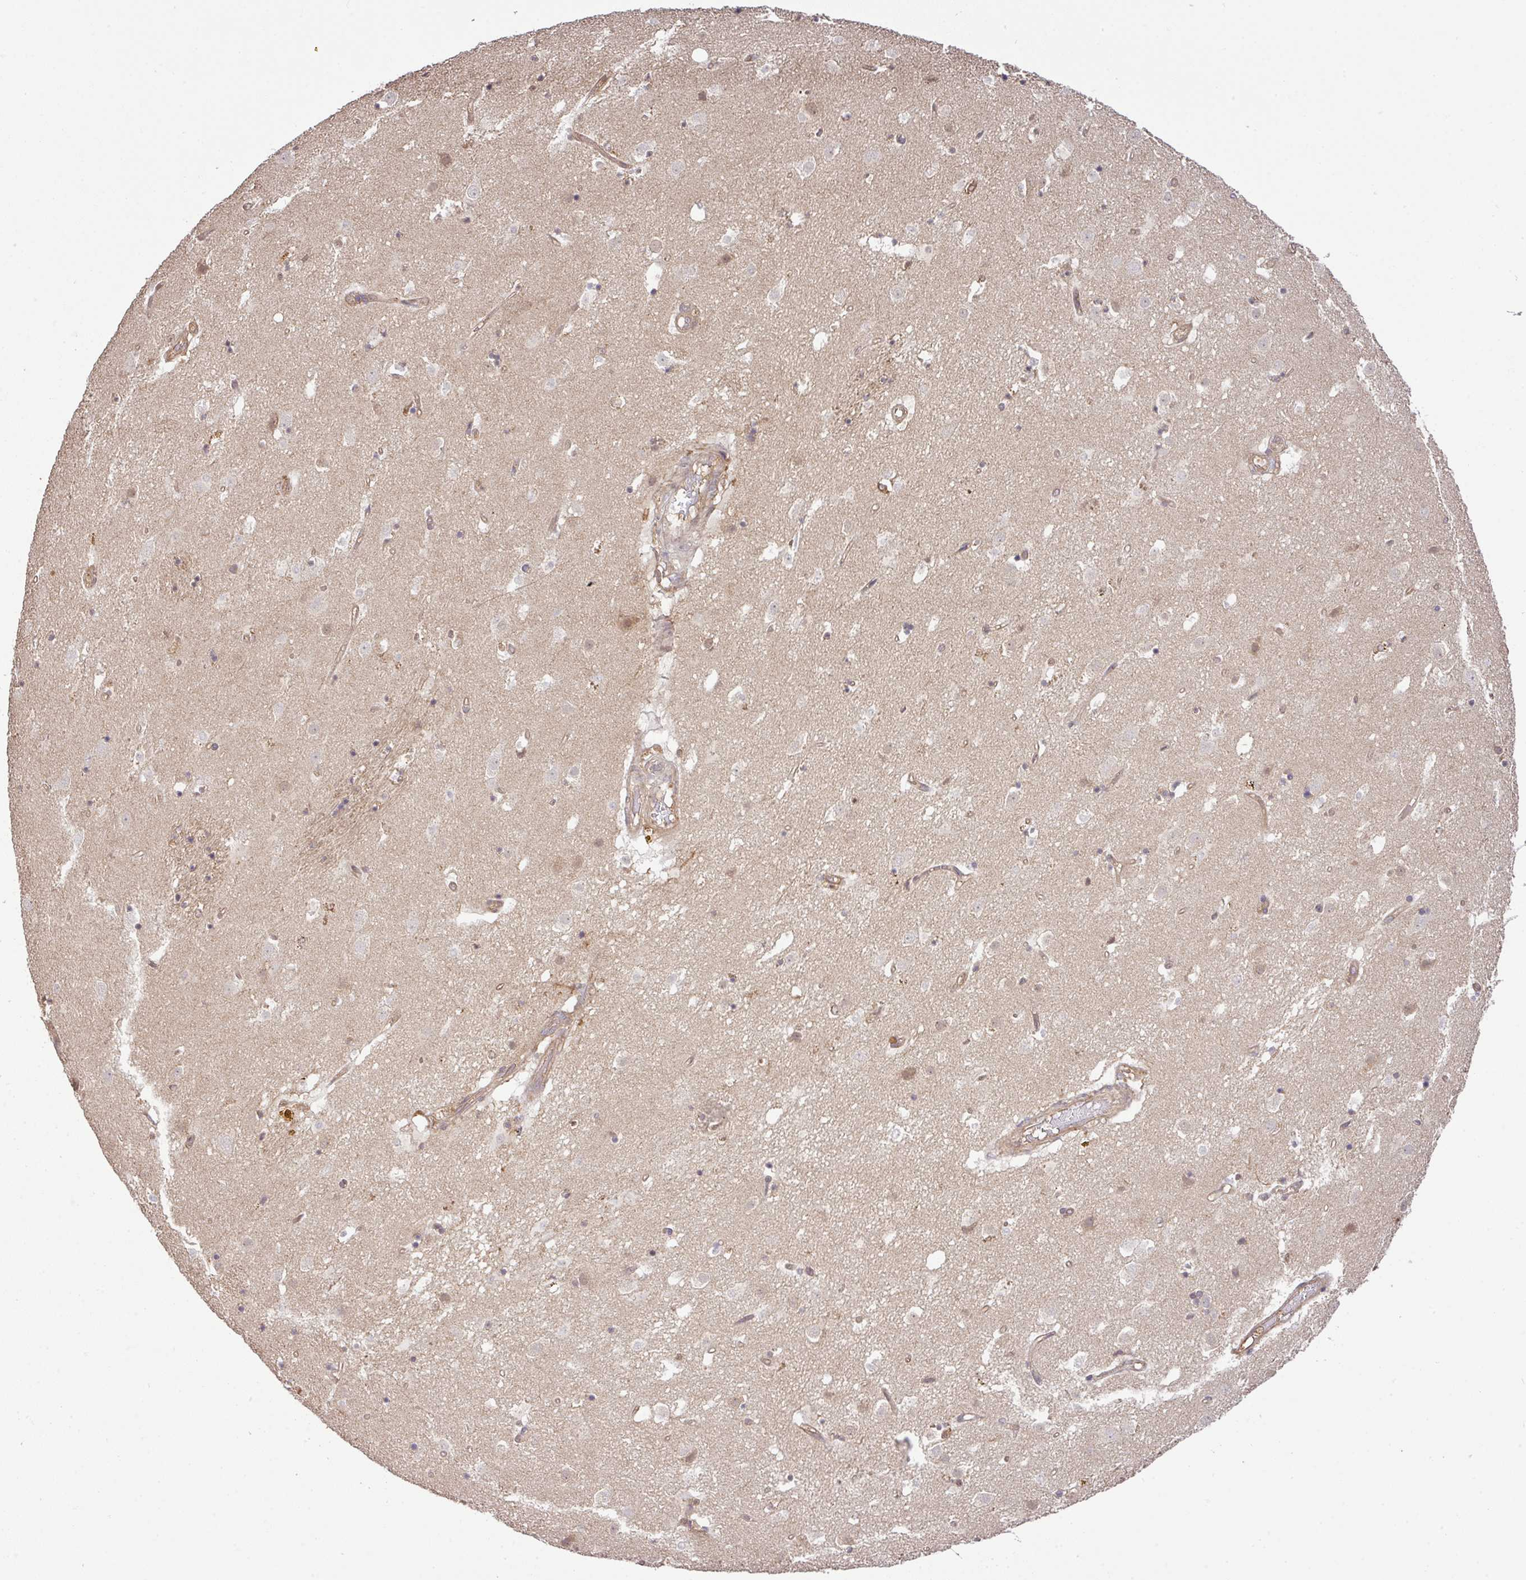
{"staining": {"intensity": "negative", "quantity": "none", "location": "none"}, "tissue": "caudate", "cell_type": "Glial cells", "image_type": "normal", "snomed": [{"axis": "morphology", "description": "Normal tissue, NOS"}, {"axis": "topography", "description": "Lateral ventricle wall"}], "caption": "Immunohistochemical staining of normal human caudate shows no significant expression in glial cells.", "gene": "GSPT1", "patient": {"sex": "male", "age": 58}}